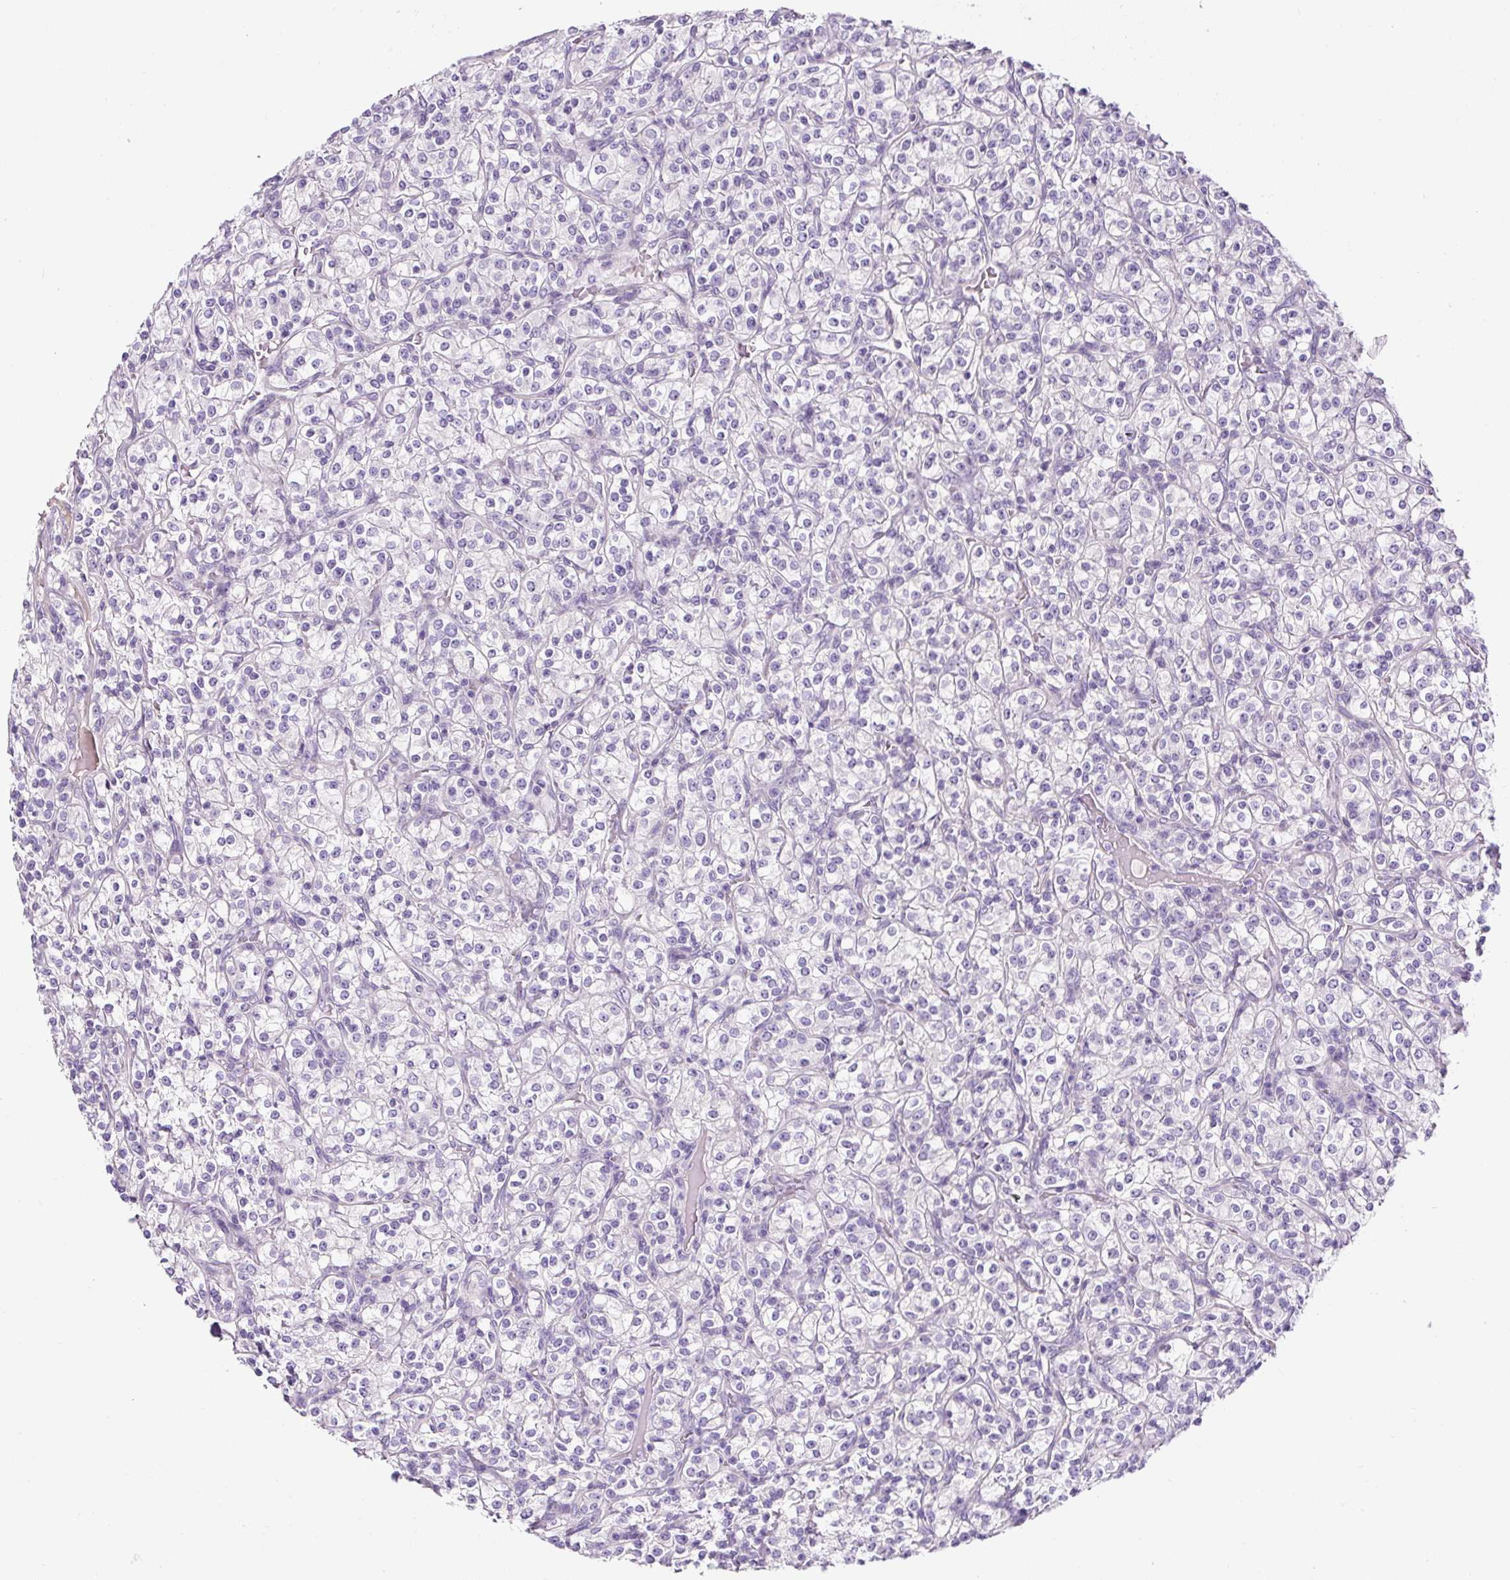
{"staining": {"intensity": "negative", "quantity": "none", "location": "none"}, "tissue": "renal cancer", "cell_type": "Tumor cells", "image_type": "cancer", "snomed": [{"axis": "morphology", "description": "Adenocarcinoma, NOS"}, {"axis": "topography", "description": "Kidney"}], "caption": "A high-resolution image shows immunohistochemistry staining of adenocarcinoma (renal), which exhibits no significant staining in tumor cells.", "gene": "OR14A2", "patient": {"sex": "male", "age": 77}}